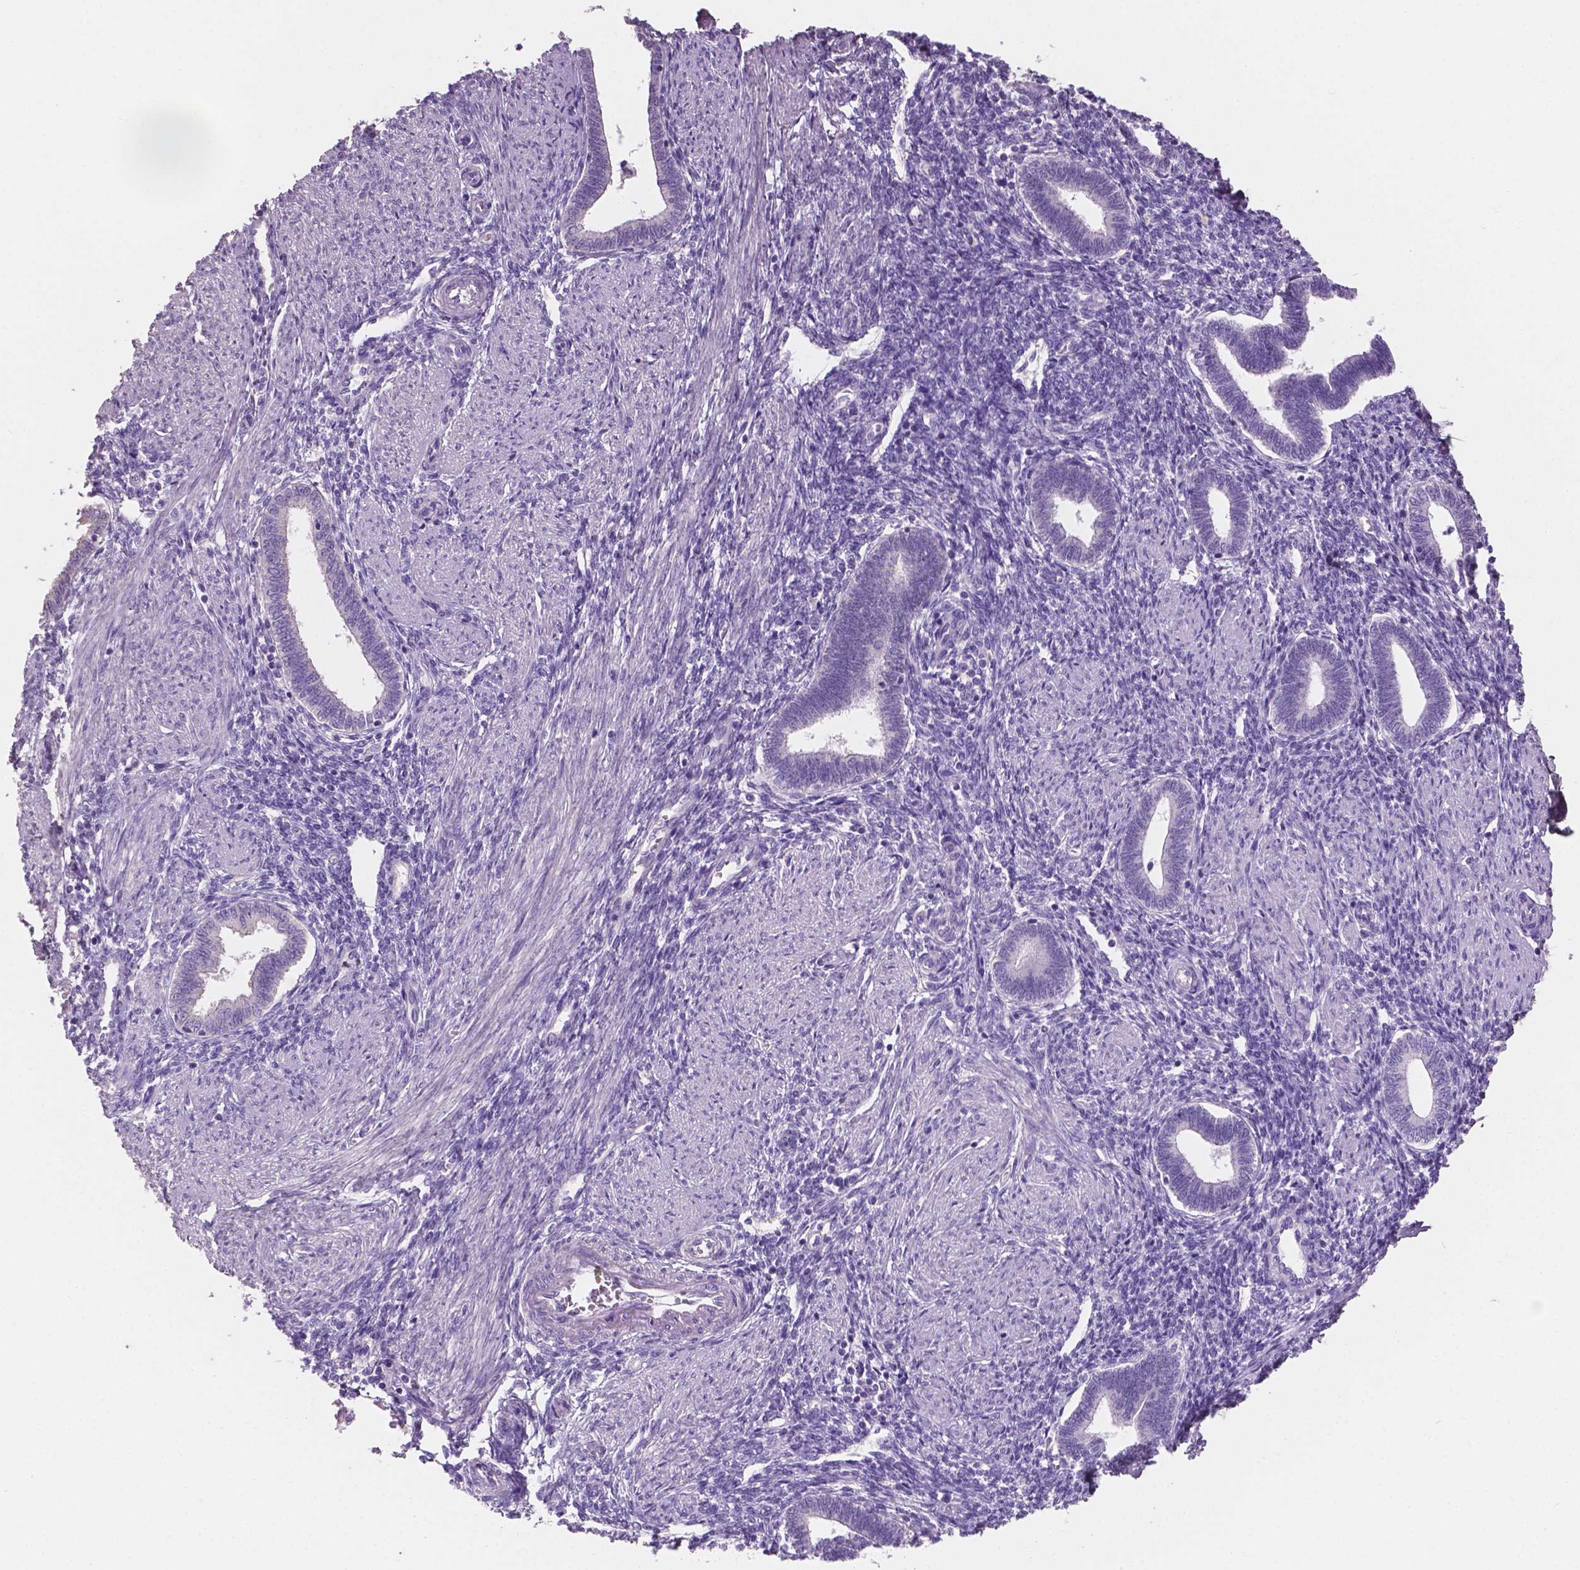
{"staining": {"intensity": "negative", "quantity": "none", "location": "none"}, "tissue": "endometrium", "cell_type": "Cells in endometrial stroma", "image_type": "normal", "snomed": [{"axis": "morphology", "description": "Normal tissue, NOS"}, {"axis": "topography", "description": "Endometrium"}], "caption": "Micrograph shows no significant protein expression in cells in endometrial stroma of normal endometrium.", "gene": "SBSN", "patient": {"sex": "female", "age": 42}}